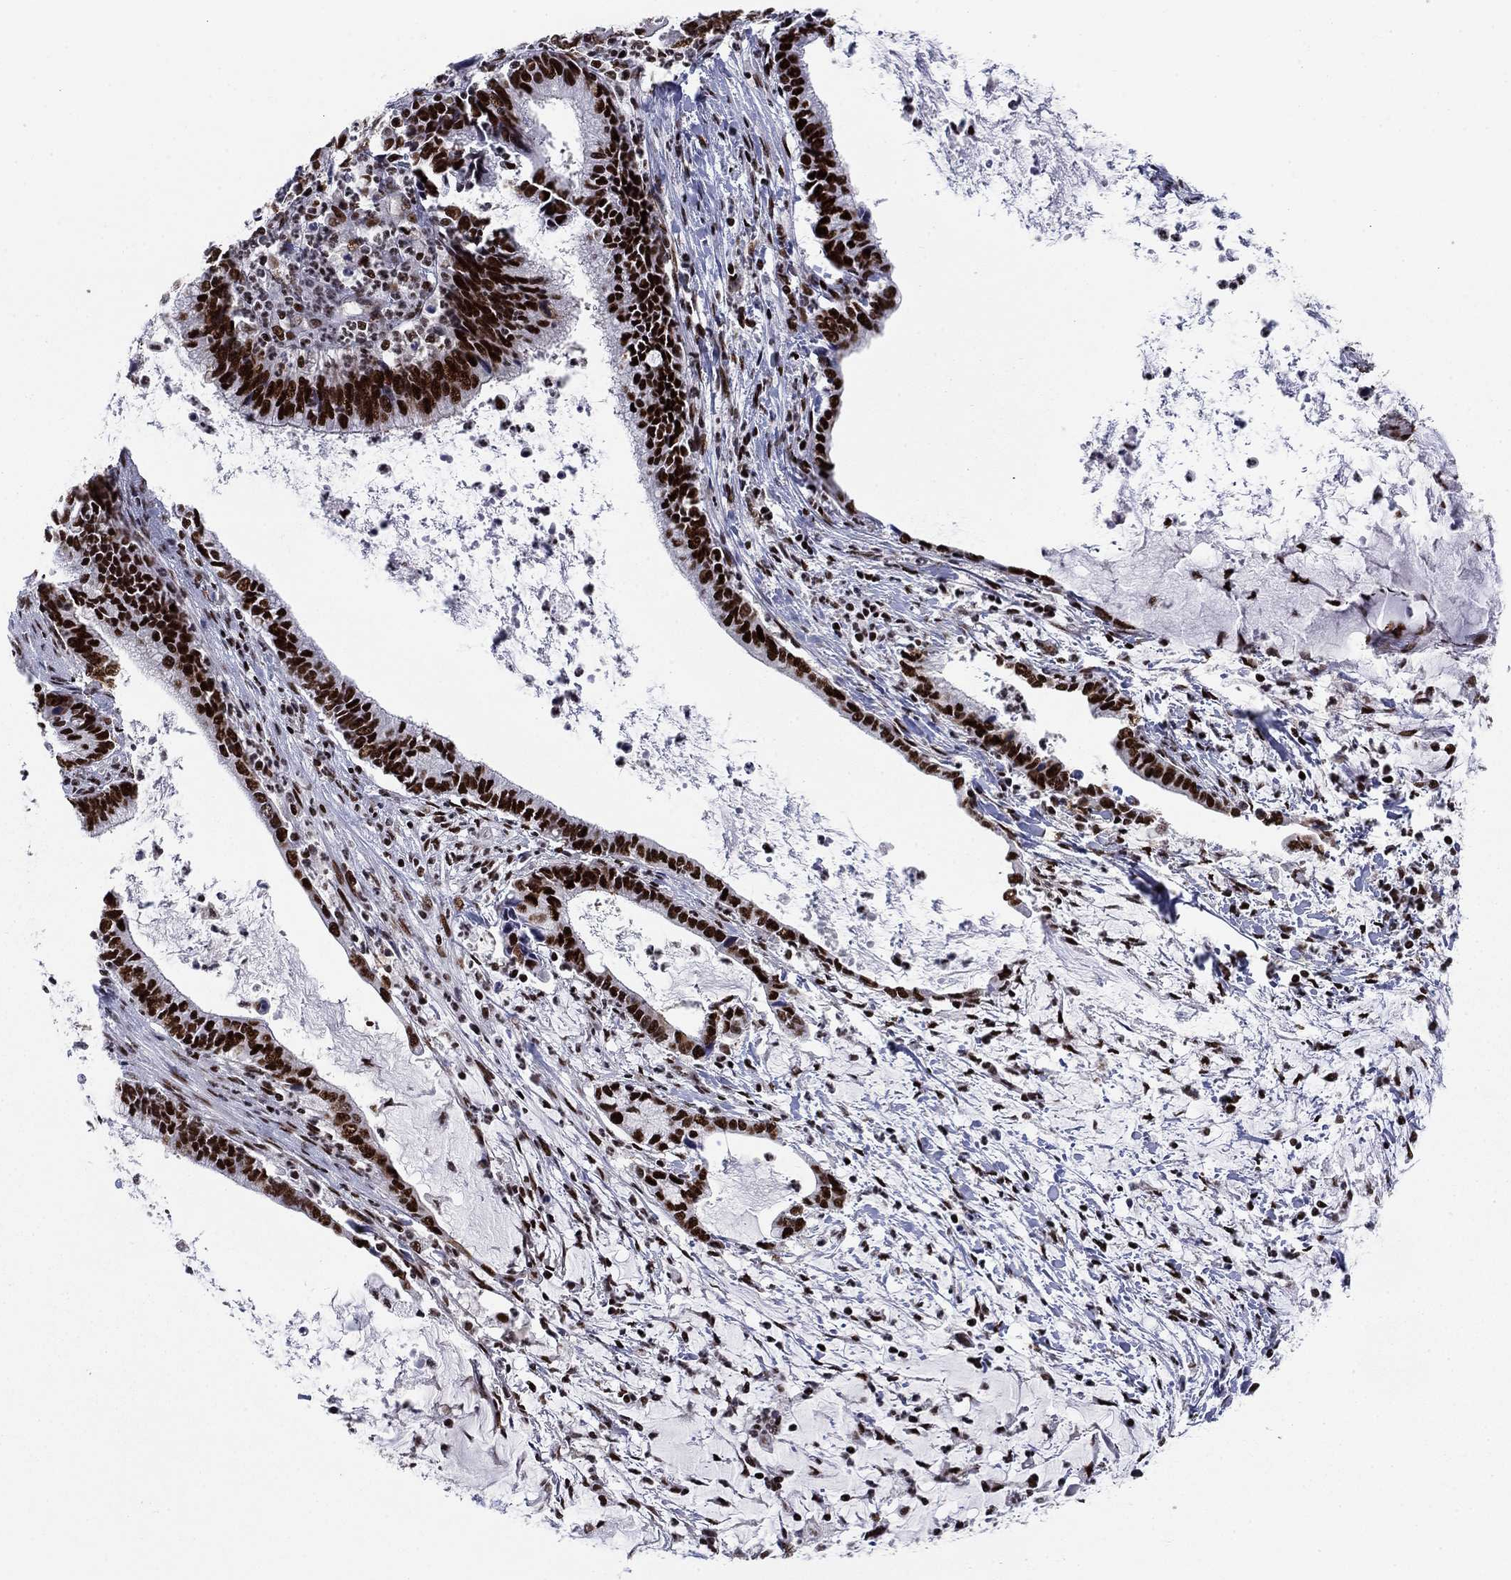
{"staining": {"intensity": "strong", "quantity": ">75%", "location": "nuclear"}, "tissue": "cervical cancer", "cell_type": "Tumor cells", "image_type": "cancer", "snomed": [{"axis": "morphology", "description": "Adenocarcinoma, NOS"}, {"axis": "topography", "description": "Cervix"}], "caption": "Human cervical adenocarcinoma stained with a protein marker demonstrates strong staining in tumor cells.", "gene": "RPRD1B", "patient": {"sex": "female", "age": 42}}